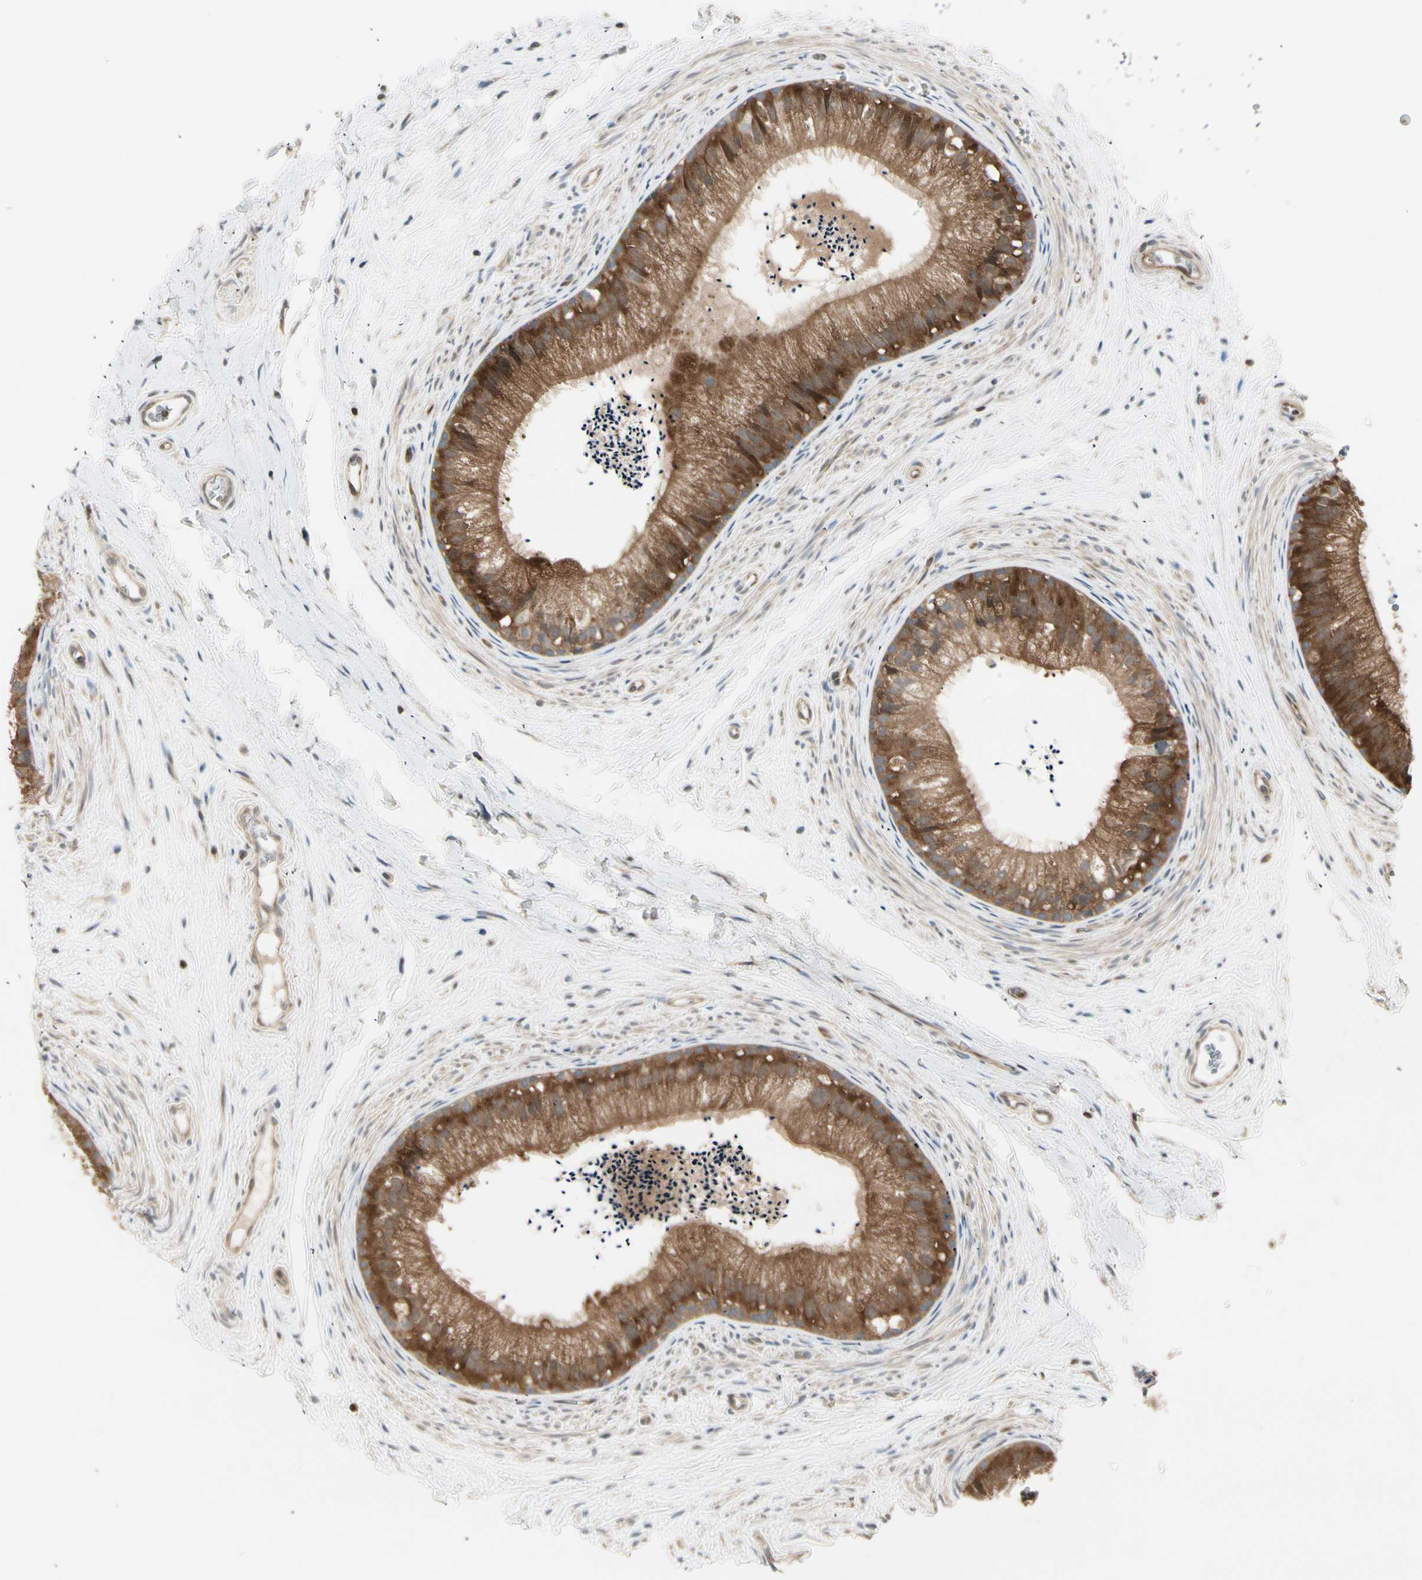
{"staining": {"intensity": "strong", "quantity": ">75%", "location": "cytoplasmic/membranous"}, "tissue": "epididymis", "cell_type": "Glandular cells", "image_type": "normal", "snomed": [{"axis": "morphology", "description": "Normal tissue, NOS"}, {"axis": "topography", "description": "Epididymis"}], "caption": "A high-resolution micrograph shows immunohistochemistry (IHC) staining of normal epididymis, which exhibits strong cytoplasmic/membranous positivity in approximately >75% of glandular cells. (Stains: DAB (3,3'-diaminobenzidine) in brown, nuclei in blue, Microscopy: brightfield microscopy at high magnification).", "gene": "OXSR1", "patient": {"sex": "male", "age": 56}}